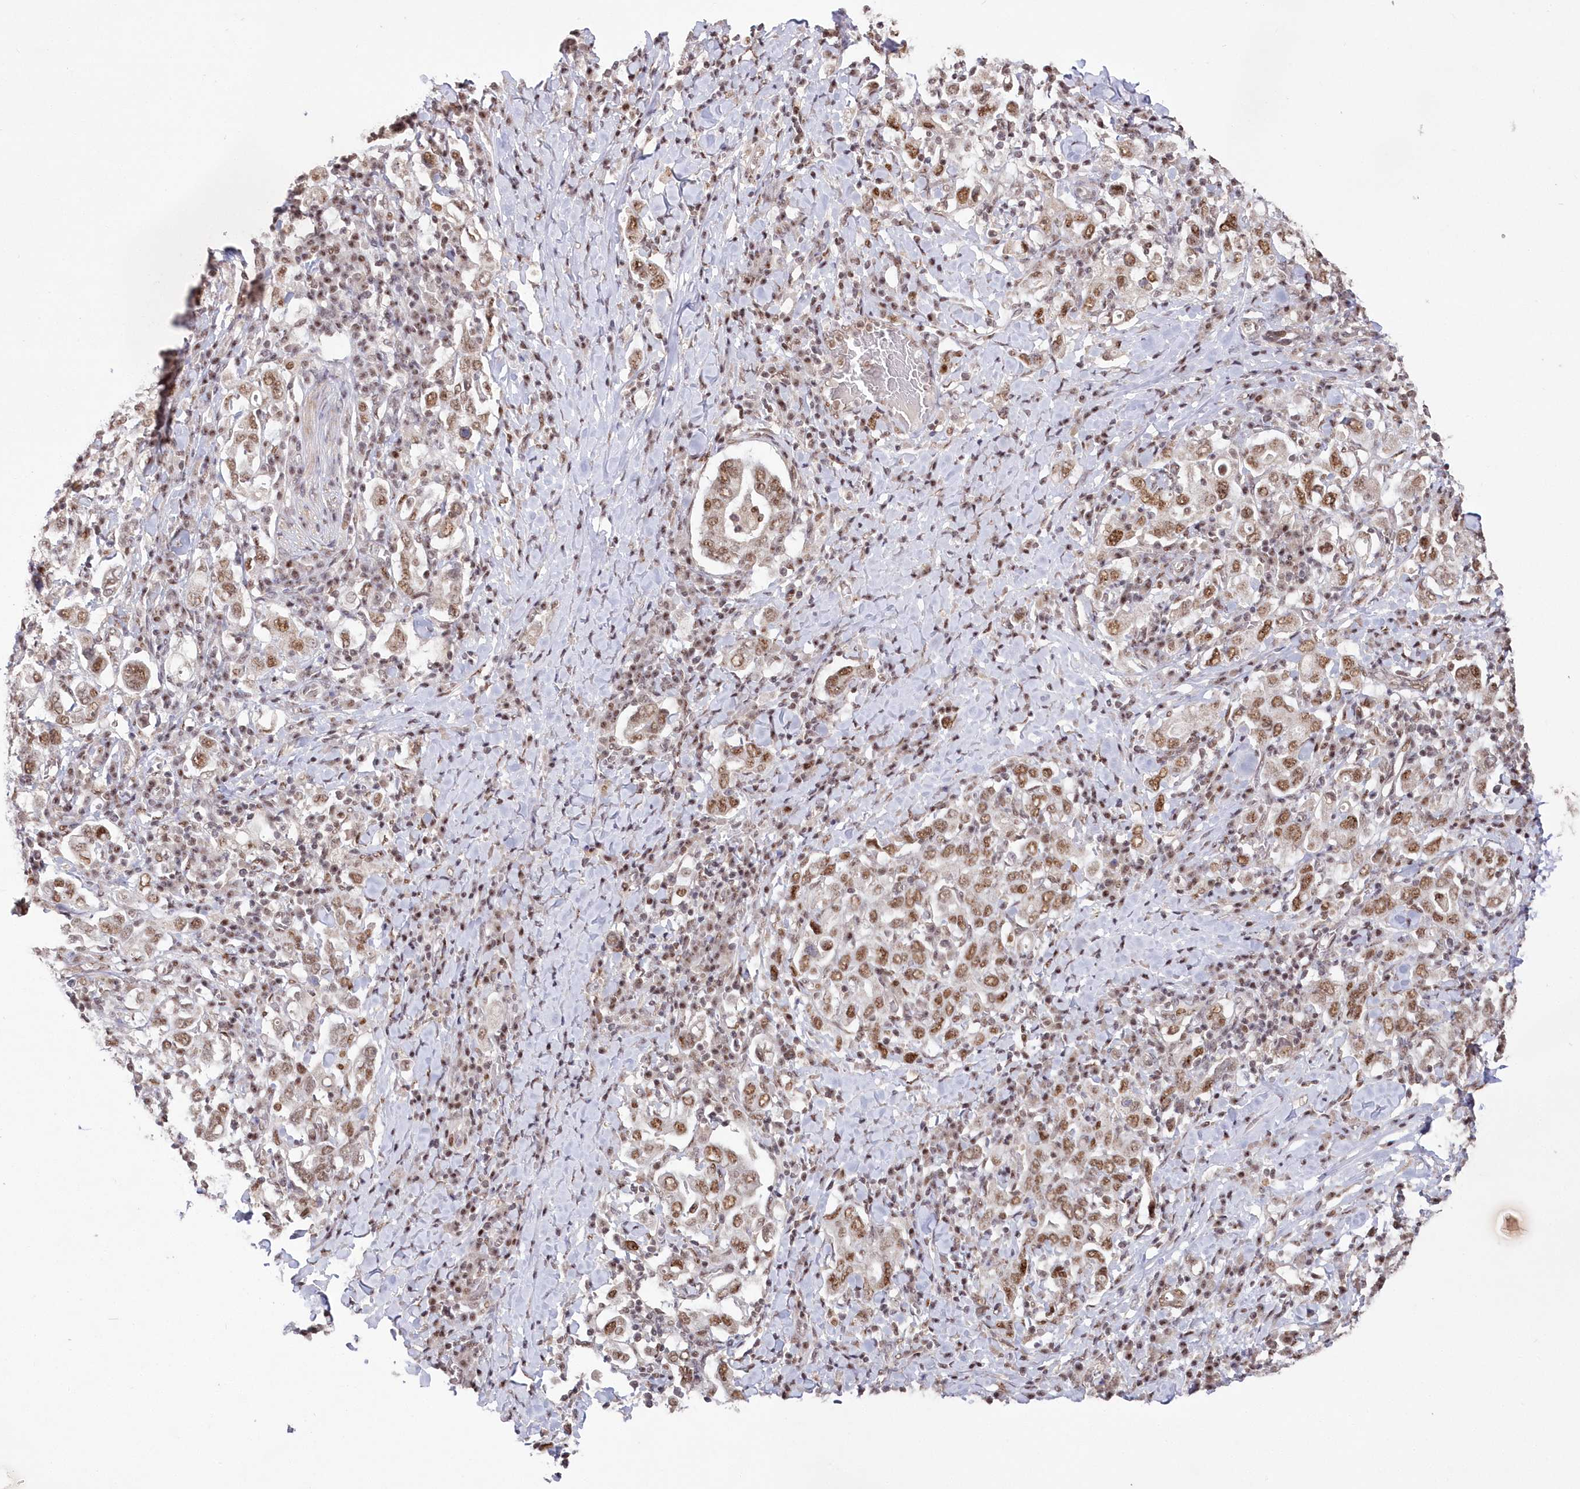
{"staining": {"intensity": "moderate", "quantity": ">75%", "location": "nuclear"}, "tissue": "stomach cancer", "cell_type": "Tumor cells", "image_type": "cancer", "snomed": [{"axis": "morphology", "description": "Adenocarcinoma, NOS"}, {"axis": "topography", "description": "Stomach, upper"}], "caption": "Stomach adenocarcinoma stained for a protein (brown) demonstrates moderate nuclear positive positivity in about >75% of tumor cells.", "gene": "WBP1L", "patient": {"sex": "male", "age": 62}}